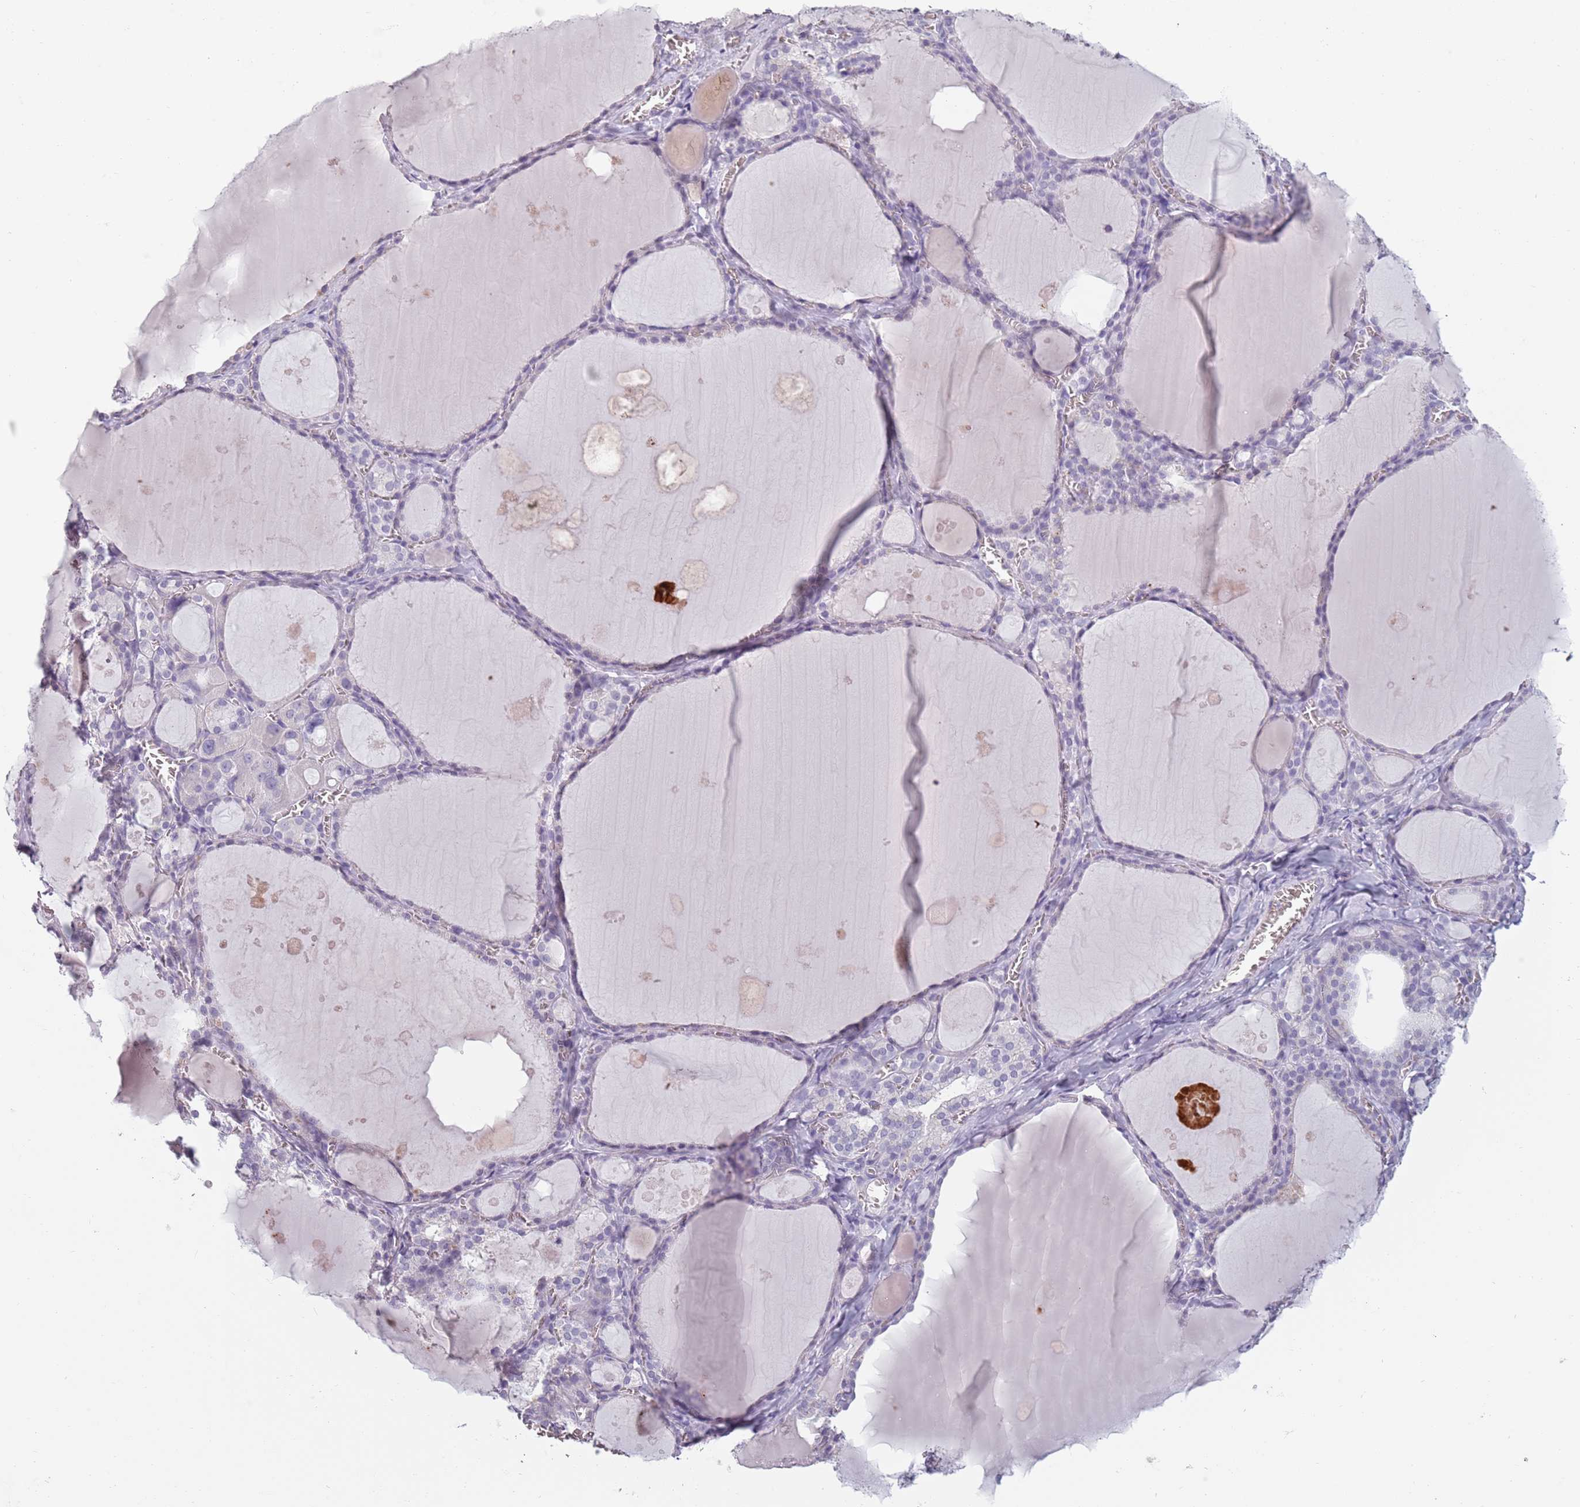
{"staining": {"intensity": "negative", "quantity": "none", "location": "none"}, "tissue": "thyroid gland", "cell_type": "Glandular cells", "image_type": "normal", "snomed": [{"axis": "morphology", "description": "Normal tissue, NOS"}, {"axis": "topography", "description": "Thyroid gland"}], "caption": "This is an immunohistochemistry micrograph of unremarkable thyroid gland. There is no positivity in glandular cells.", "gene": "PIEZO1", "patient": {"sex": "male", "age": 56}}